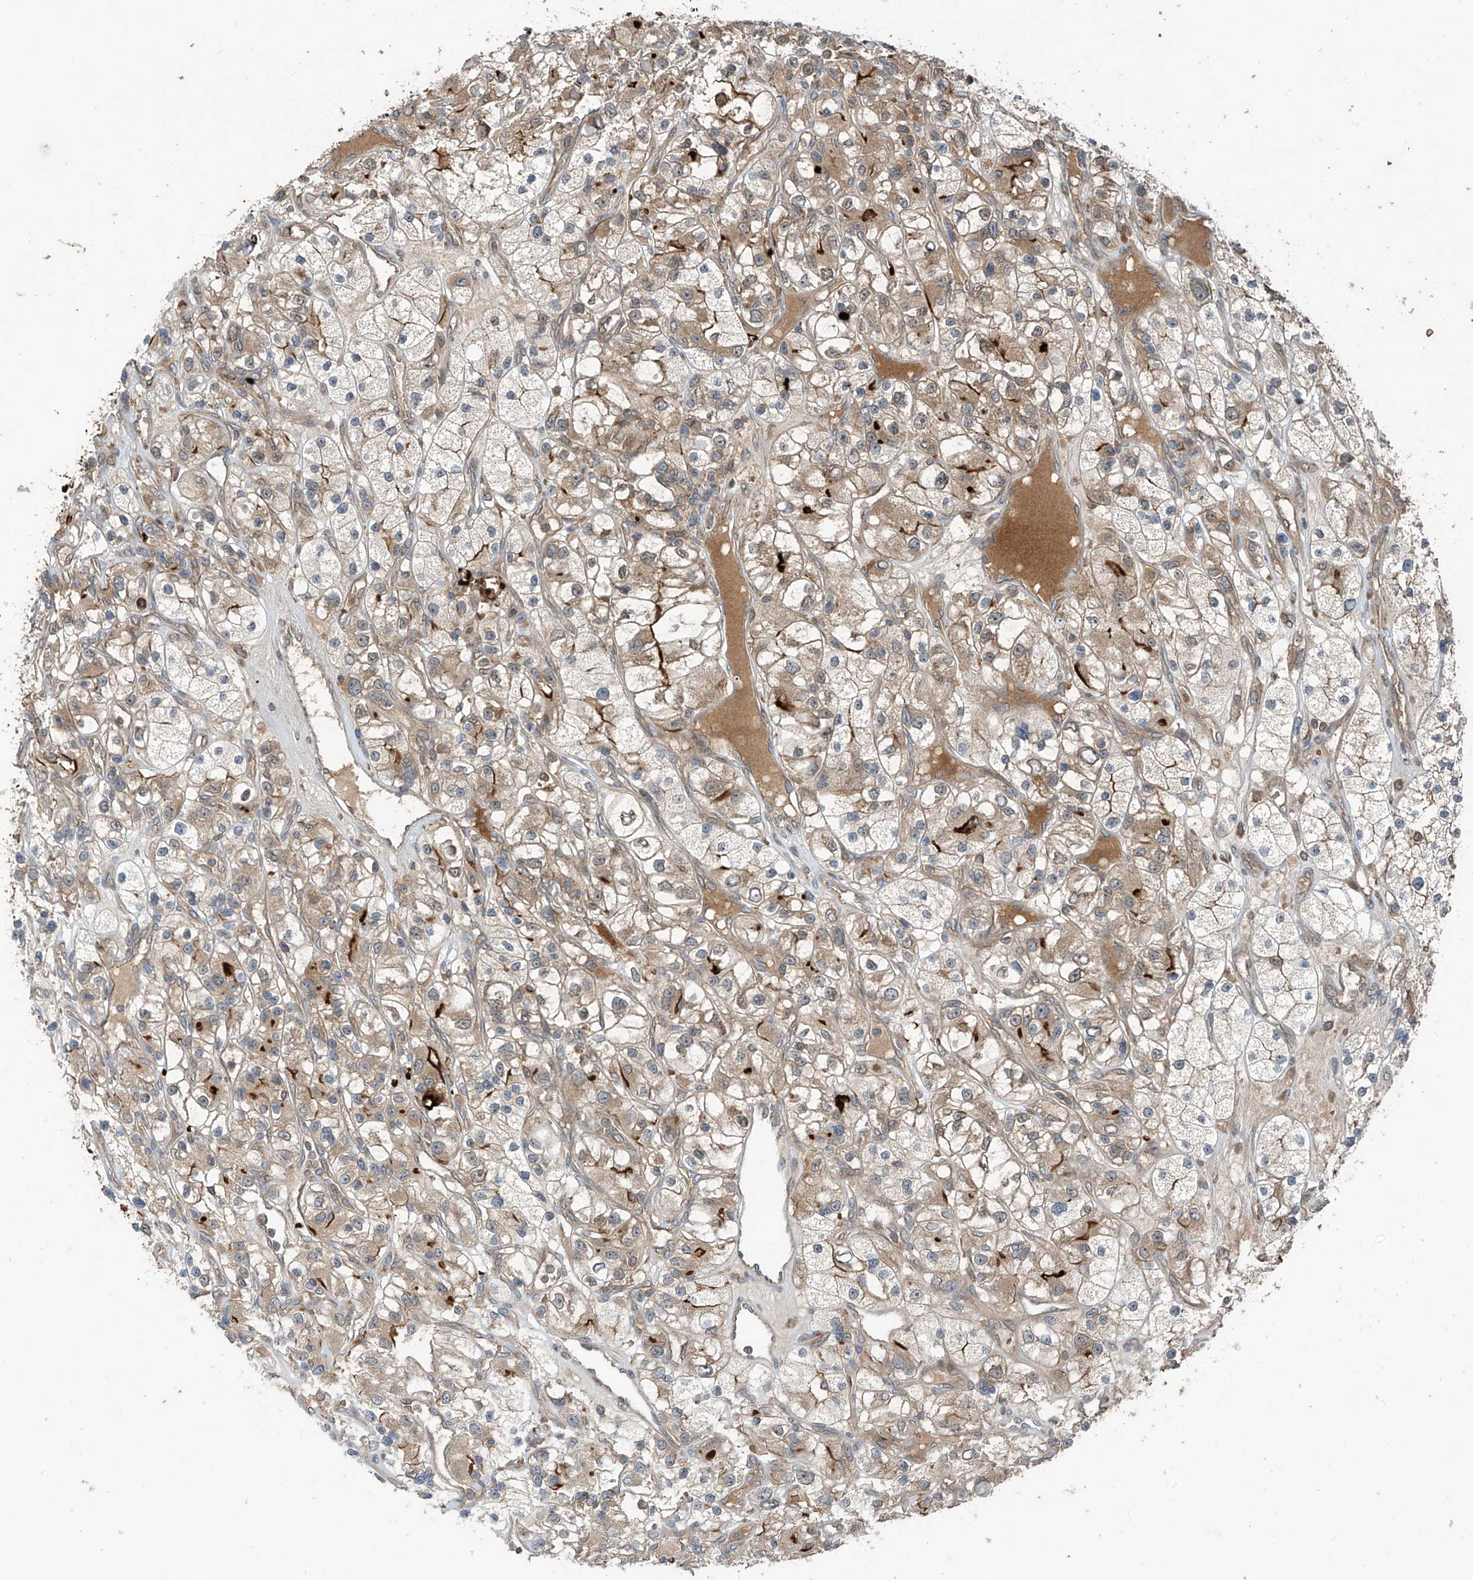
{"staining": {"intensity": "weak", "quantity": "<25%", "location": "cytoplasmic/membranous"}, "tissue": "renal cancer", "cell_type": "Tumor cells", "image_type": "cancer", "snomed": [{"axis": "morphology", "description": "Adenocarcinoma, NOS"}, {"axis": "topography", "description": "Kidney"}], "caption": "Tumor cells show no significant expression in adenocarcinoma (renal). (DAB immunohistochemistry (IHC) visualized using brightfield microscopy, high magnification).", "gene": "ZDHHC9", "patient": {"sex": "female", "age": 57}}